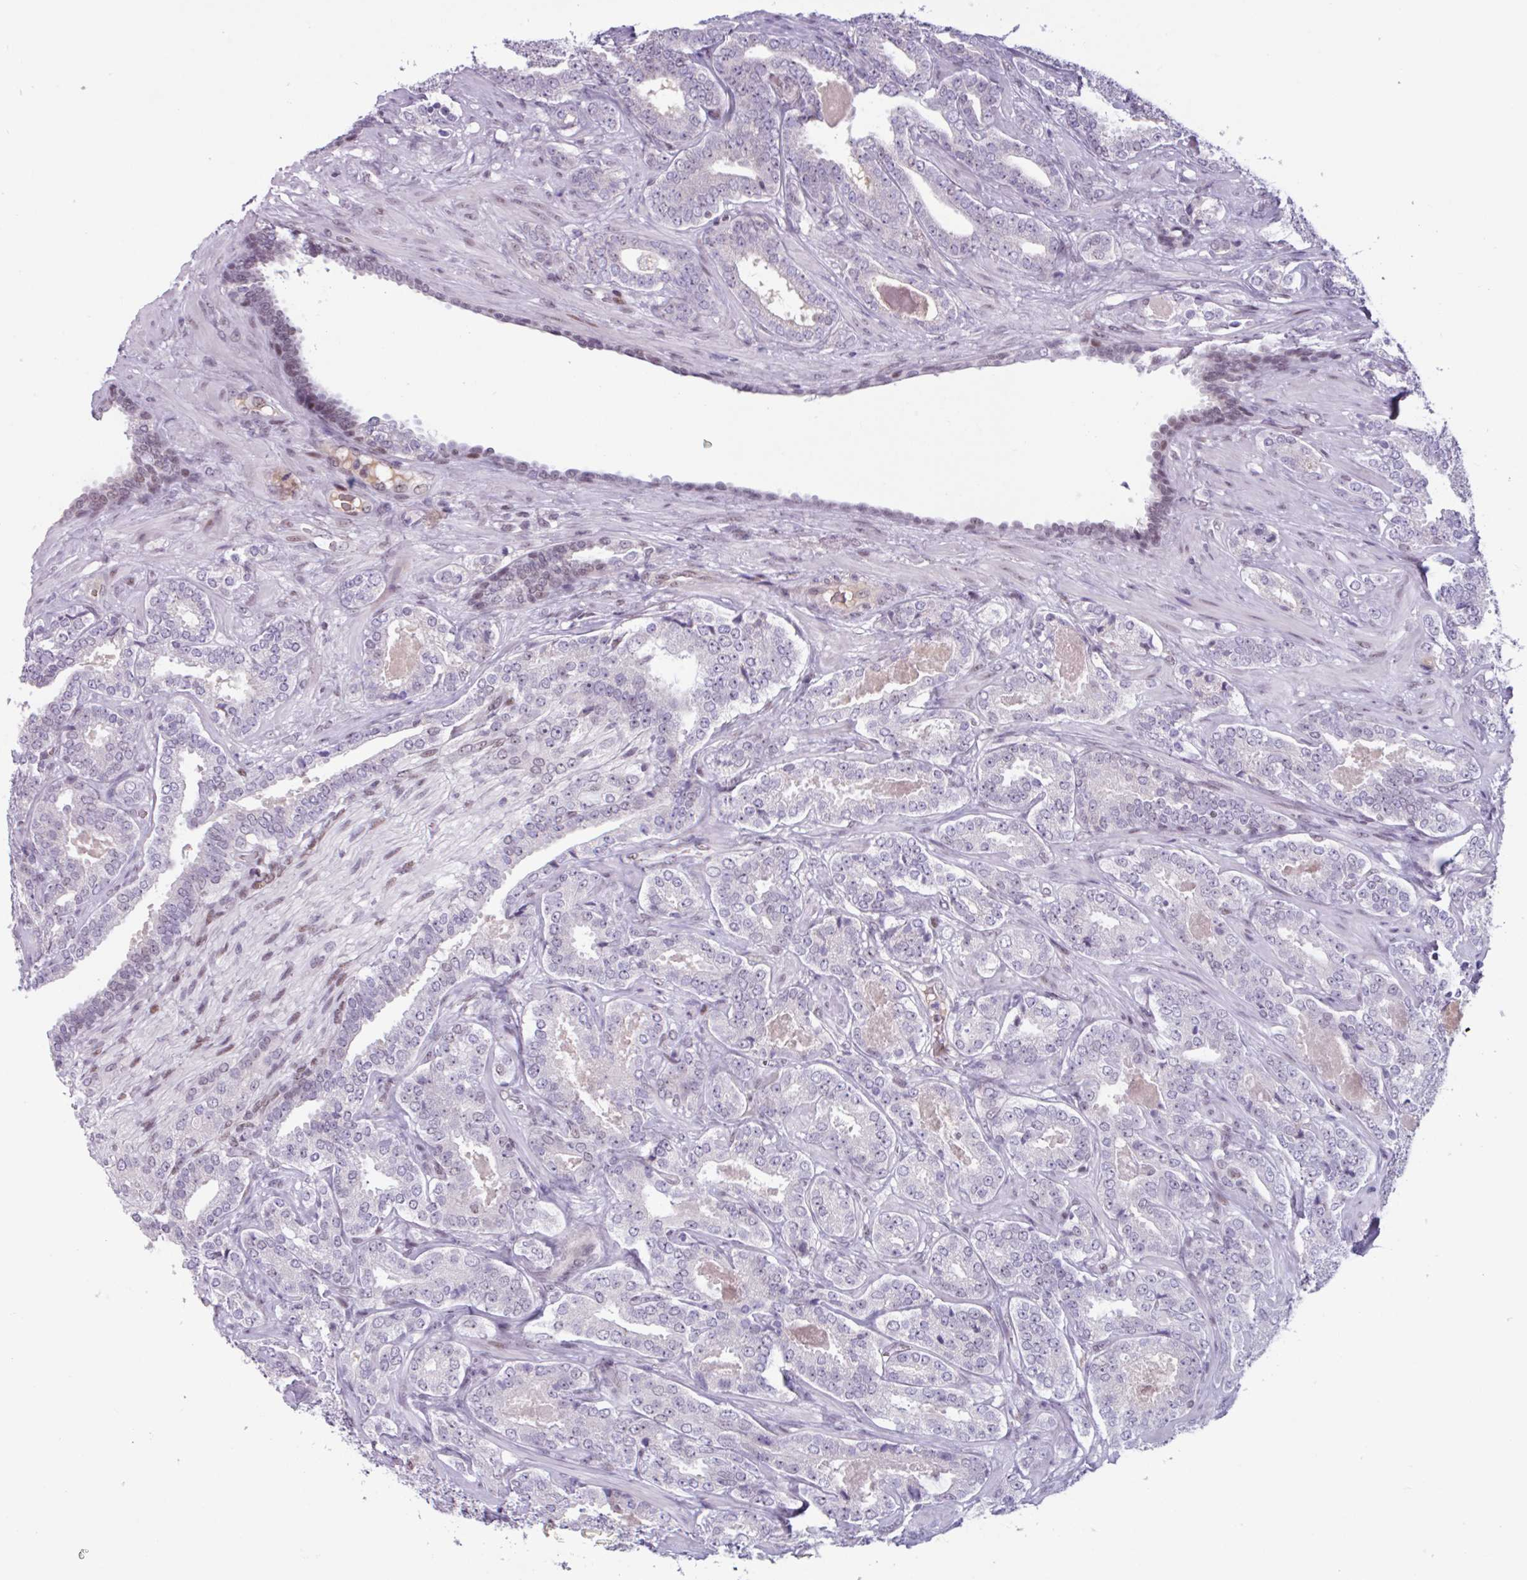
{"staining": {"intensity": "negative", "quantity": "none", "location": "none"}, "tissue": "prostate cancer", "cell_type": "Tumor cells", "image_type": "cancer", "snomed": [{"axis": "morphology", "description": "Adenocarcinoma, High grade"}, {"axis": "topography", "description": "Prostate"}], "caption": "There is no significant staining in tumor cells of prostate high-grade adenocarcinoma. (DAB (3,3'-diaminobenzidine) IHC visualized using brightfield microscopy, high magnification).", "gene": "ZNF575", "patient": {"sex": "male", "age": 65}}